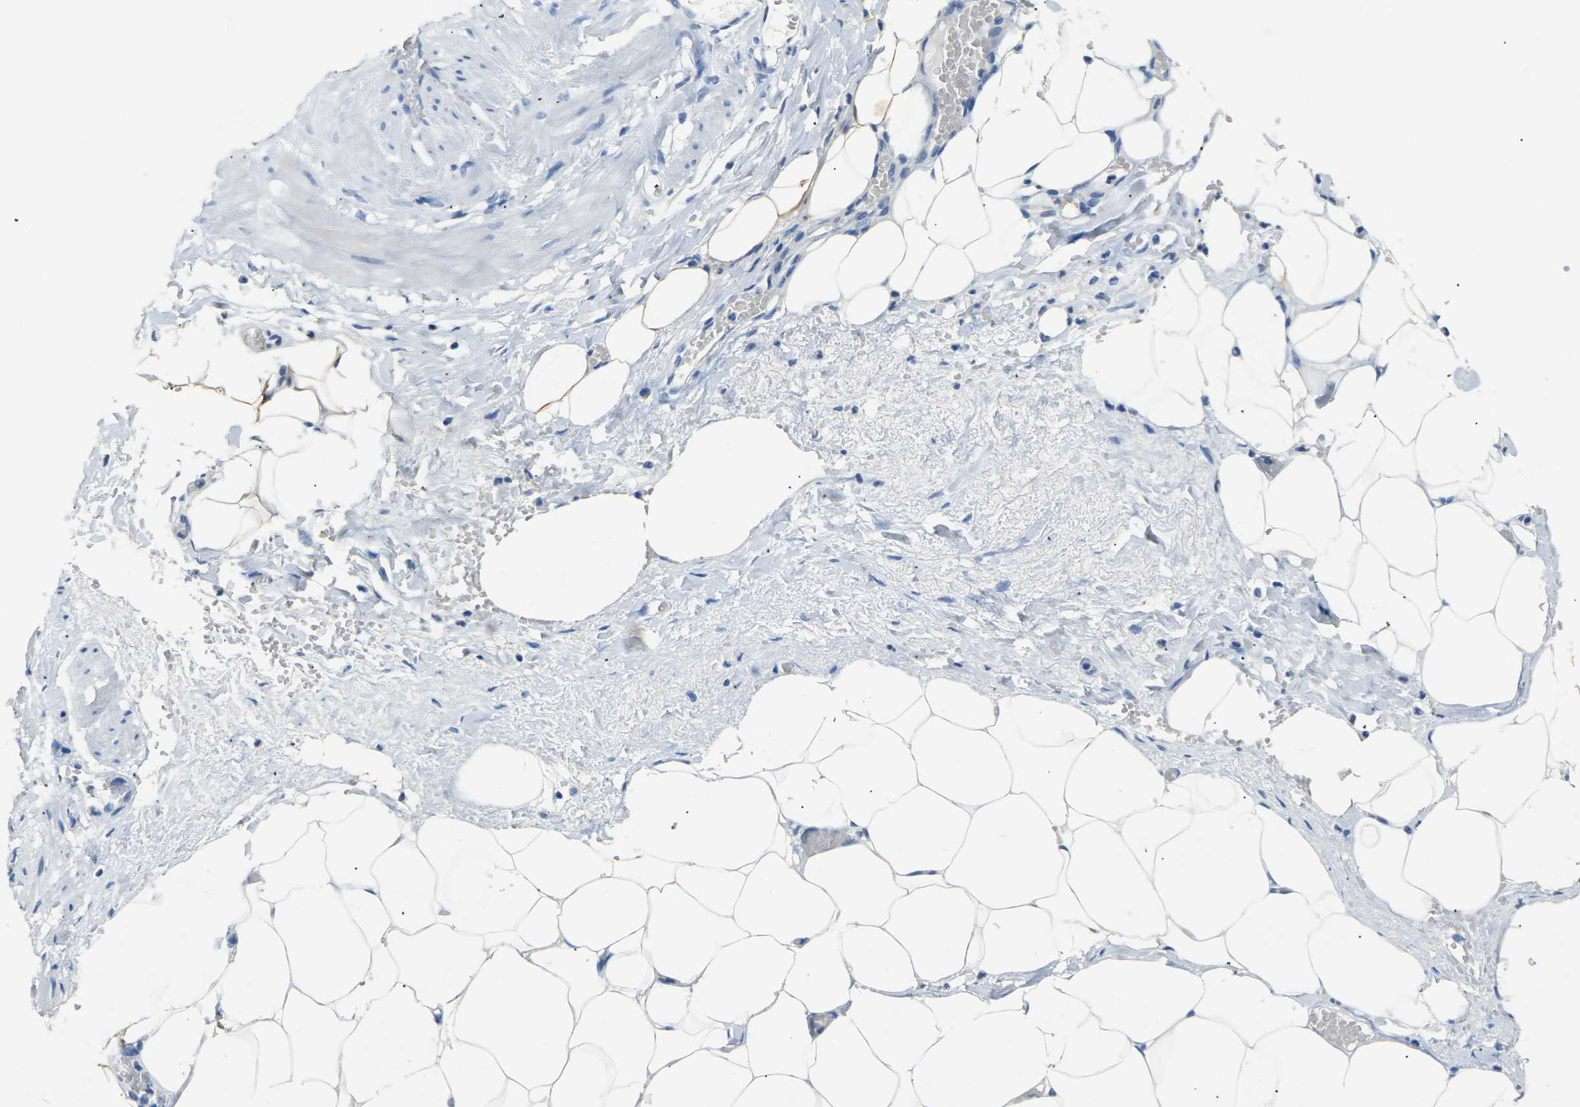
{"staining": {"intensity": "weak", "quantity": "<25%", "location": "cytoplasmic/membranous"}, "tissue": "adipose tissue", "cell_type": "Adipocytes", "image_type": "normal", "snomed": [{"axis": "morphology", "description": "Normal tissue, NOS"}, {"axis": "topography", "description": "Soft tissue"}, {"axis": "topography", "description": "Vascular tissue"}], "caption": "The image displays no staining of adipocytes in normal adipose tissue.", "gene": "CLDN7", "patient": {"sex": "female", "age": 35}}